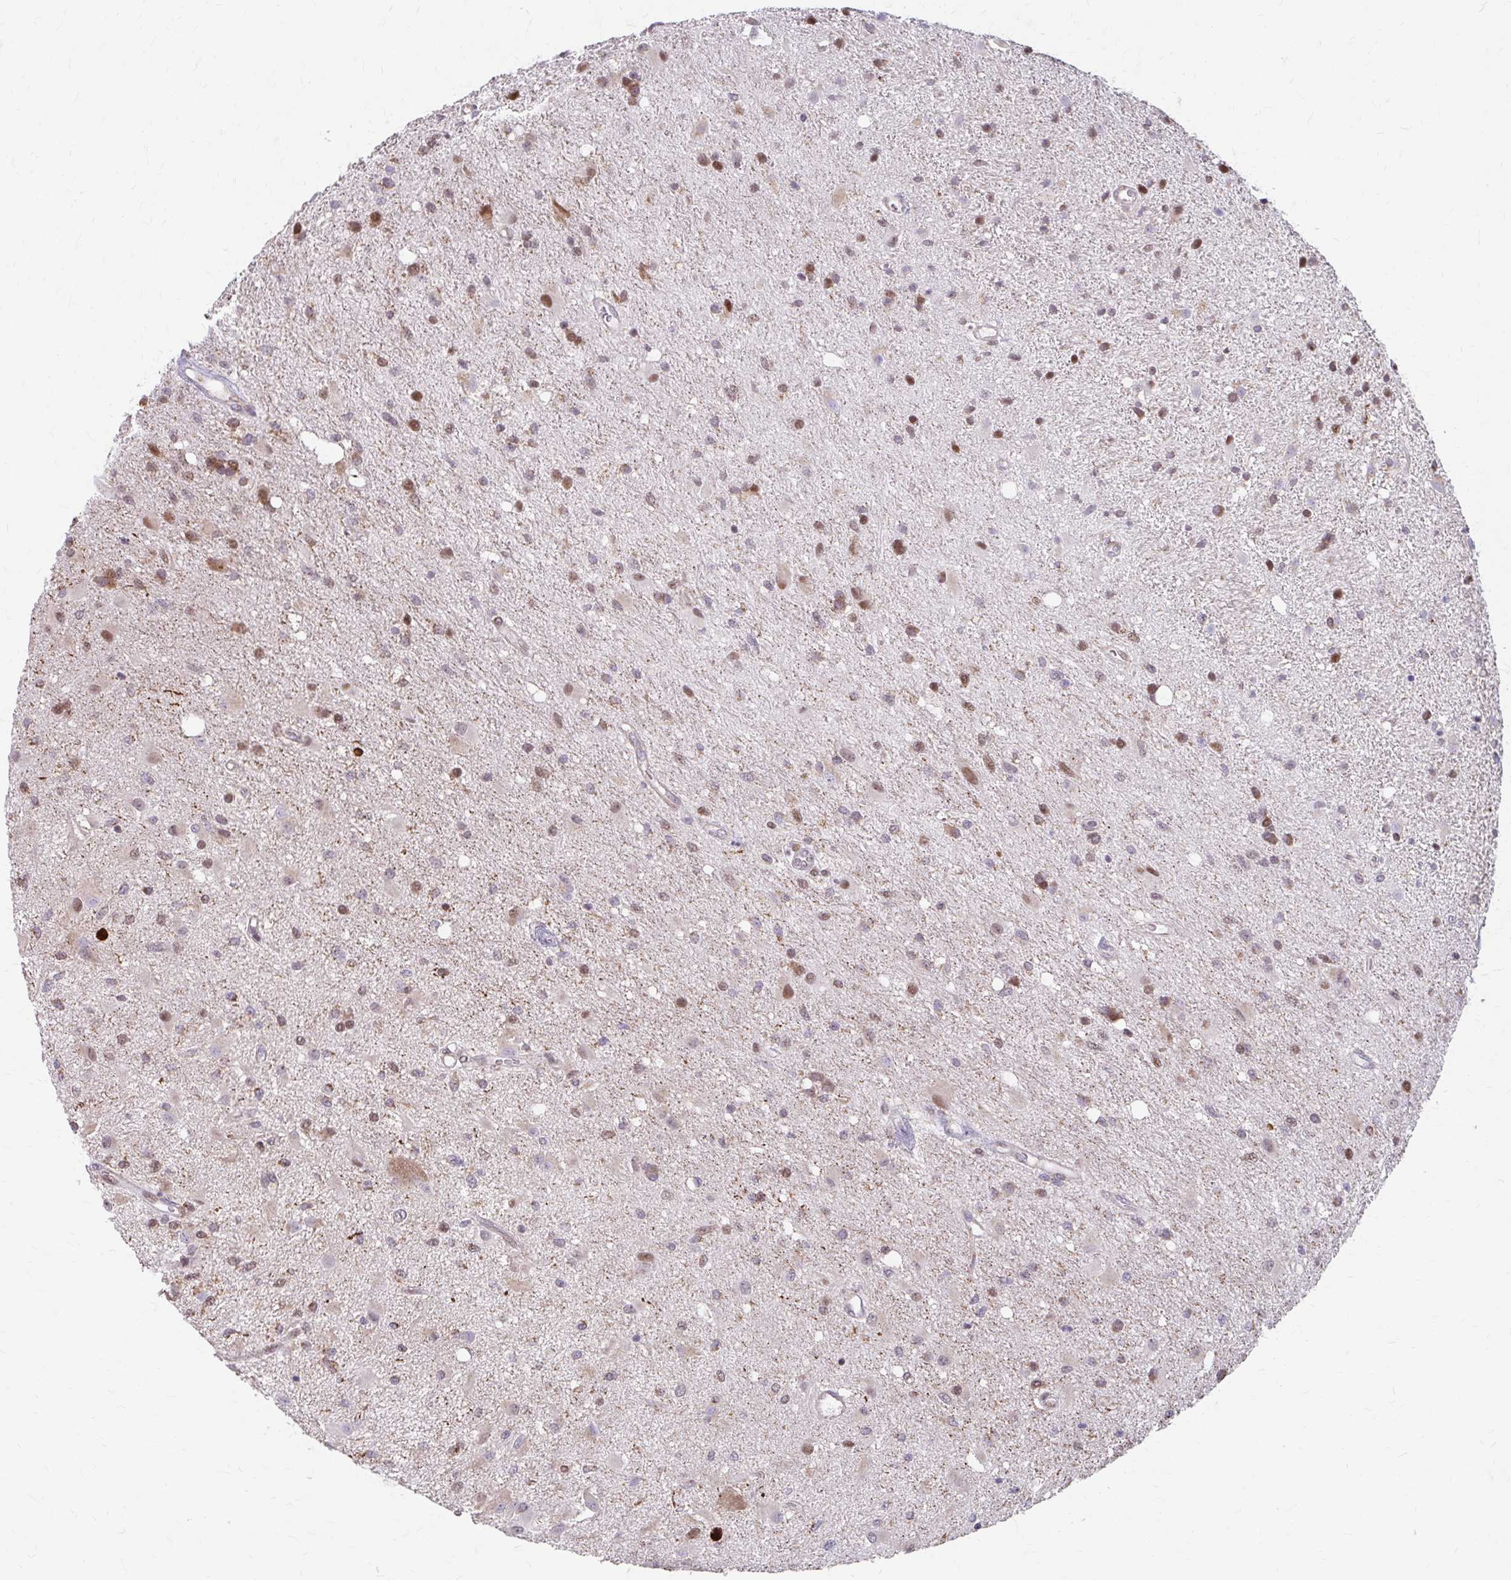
{"staining": {"intensity": "moderate", "quantity": "<25%", "location": "nuclear"}, "tissue": "glioma", "cell_type": "Tumor cells", "image_type": "cancer", "snomed": [{"axis": "morphology", "description": "Glioma, malignant, High grade"}, {"axis": "topography", "description": "Brain"}], "caption": "Human malignant high-grade glioma stained for a protein (brown) reveals moderate nuclear positive expression in about <25% of tumor cells.", "gene": "BEAN1", "patient": {"sex": "male", "age": 67}}